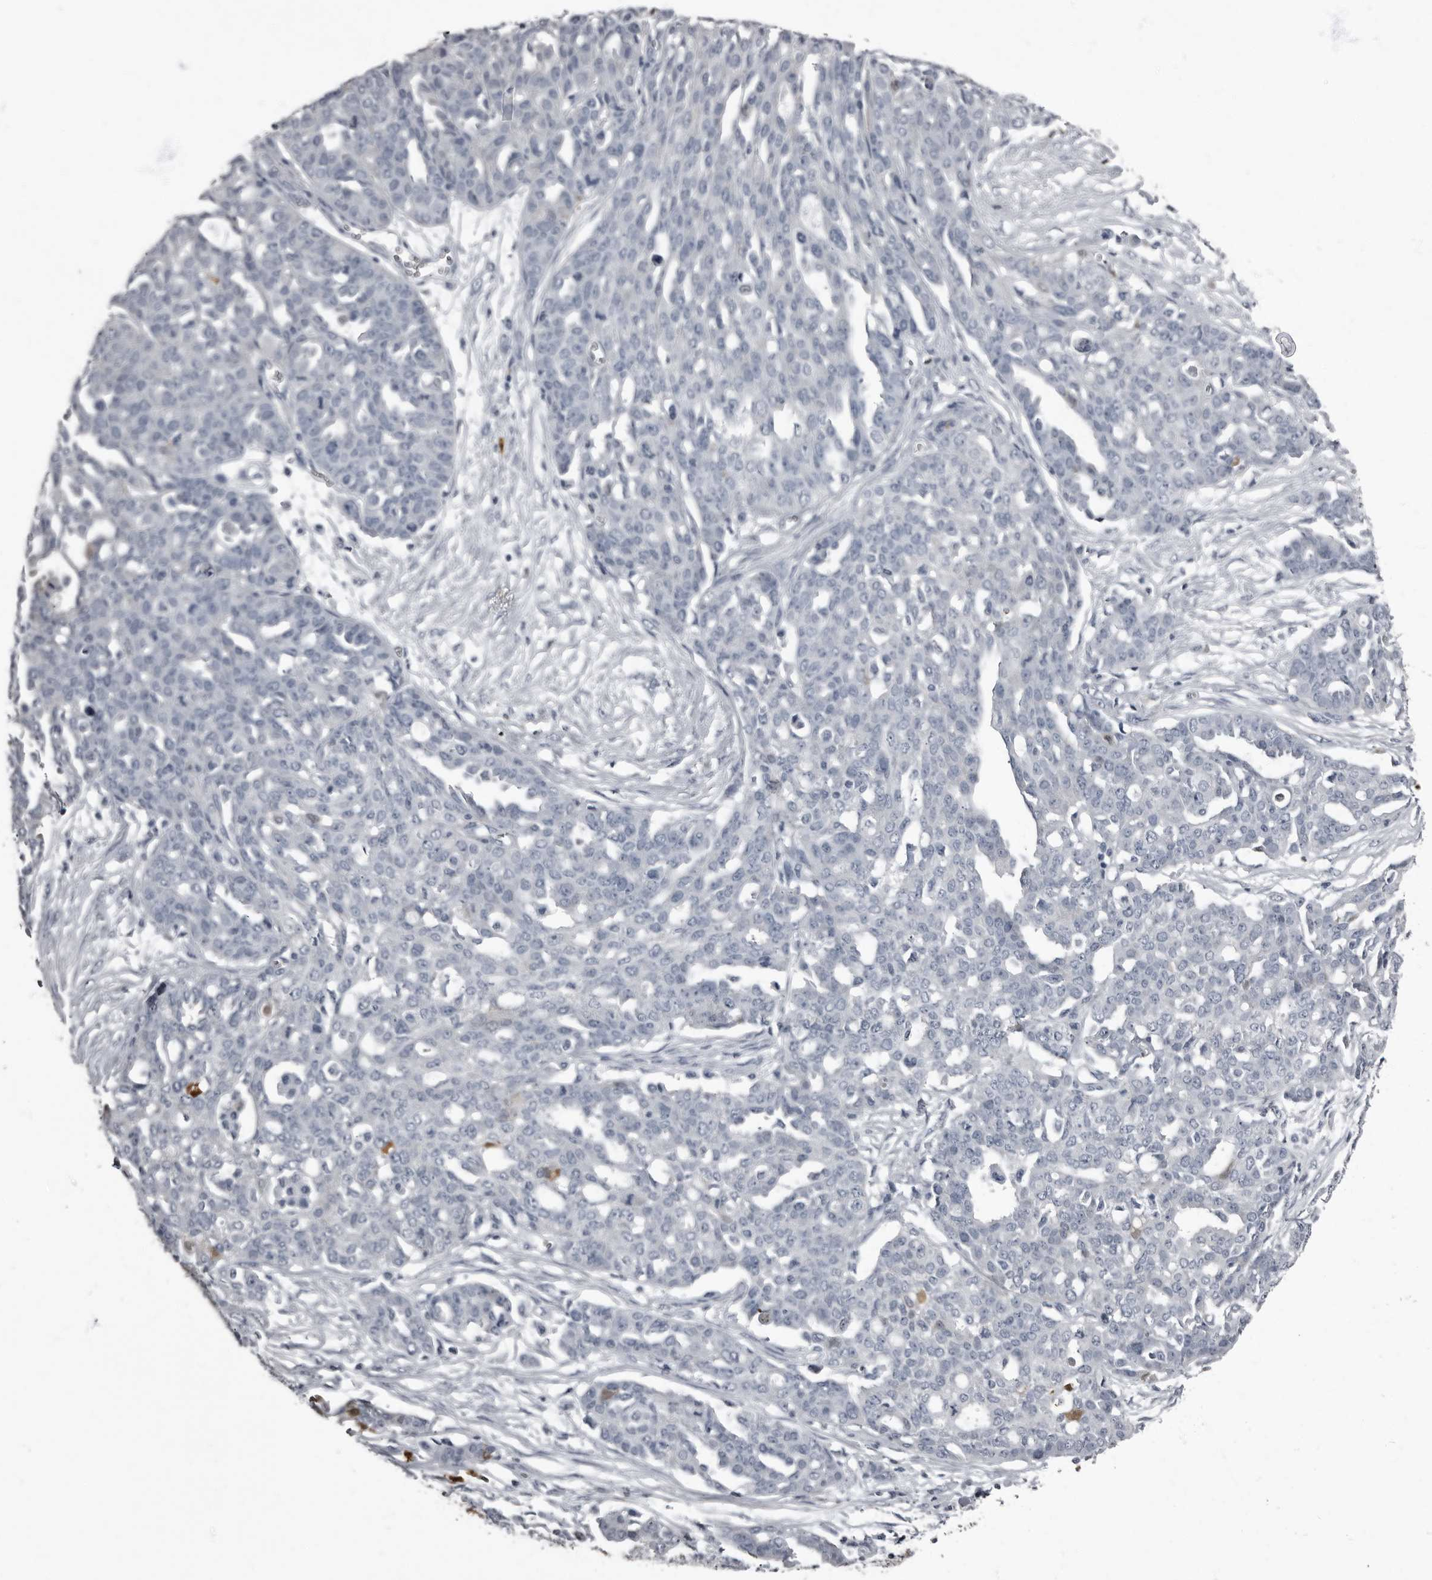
{"staining": {"intensity": "negative", "quantity": "none", "location": "none"}, "tissue": "ovarian cancer", "cell_type": "Tumor cells", "image_type": "cancer", "snomed": [{"axis": "morphology", "description": "Cystadenocarcinoma, serous, NOS"}, {"axis": "topography", "description": "Soft tissue"}, {"axis": "topography", "description": "Ovary"}], "caption": "The micrograph displays no staining of tumor cells in ovarian cancer.", "gene": "TPD52L1", "patient": {"sex": "female", "age": 57}}